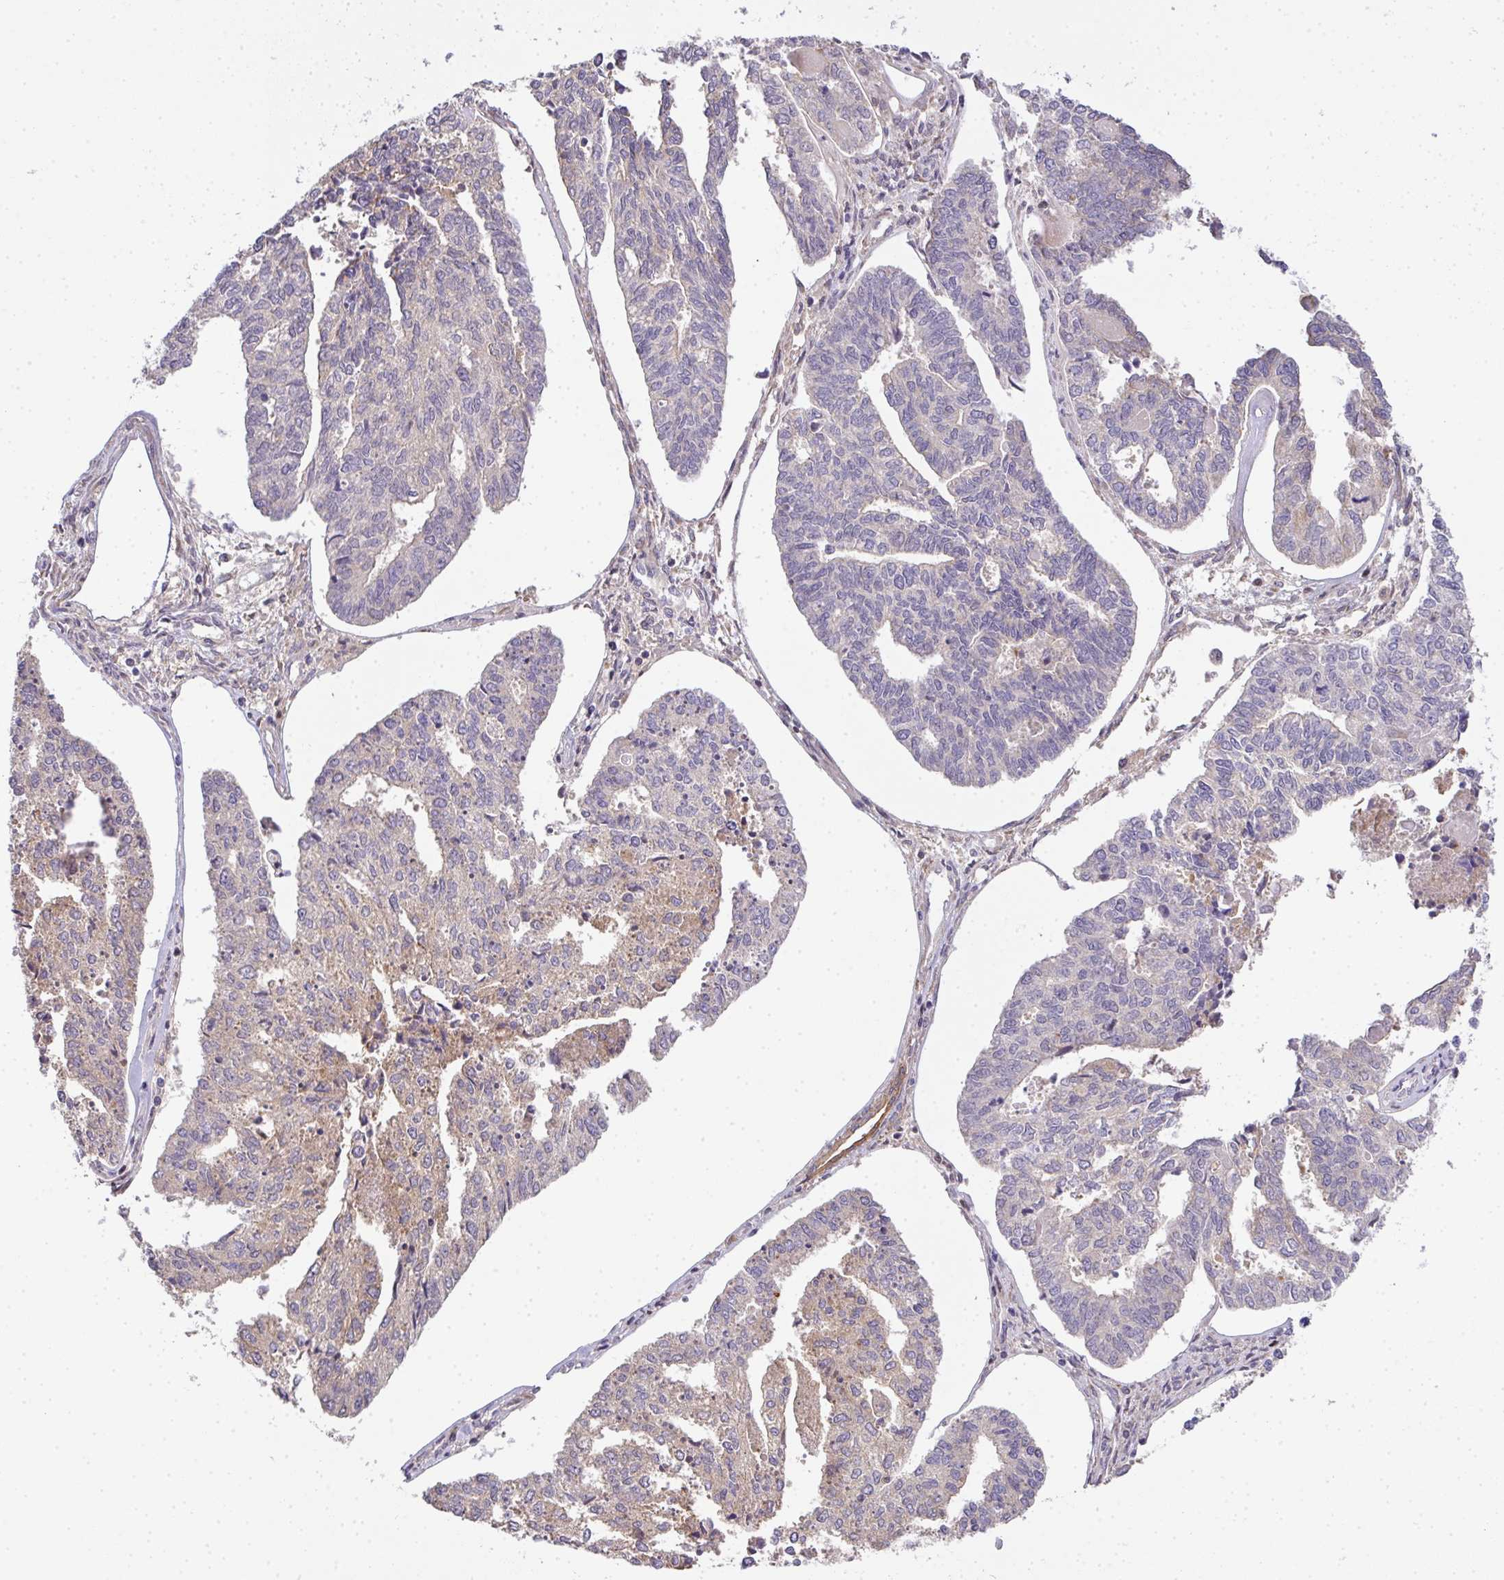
{"staining": {"intensity": "weak", "quantity": "<25%", "location": "cytoplasmic/membranous"}, "tissue": "endometrial cancer", "cell_type": "Tumor cells", "image_type": "cancer", "snomed": [{"axis": "morphology", "description": "Adenocarcinoma, NOS"}, {"axis": "topography", "description": "Endometrium"}], "caption": "Tumor cells are negative for protein expression in human endometrial adenocarcinoma.", "gene": "EEF1AKMT1", "patient": {"sex": "female", "age": 73}}